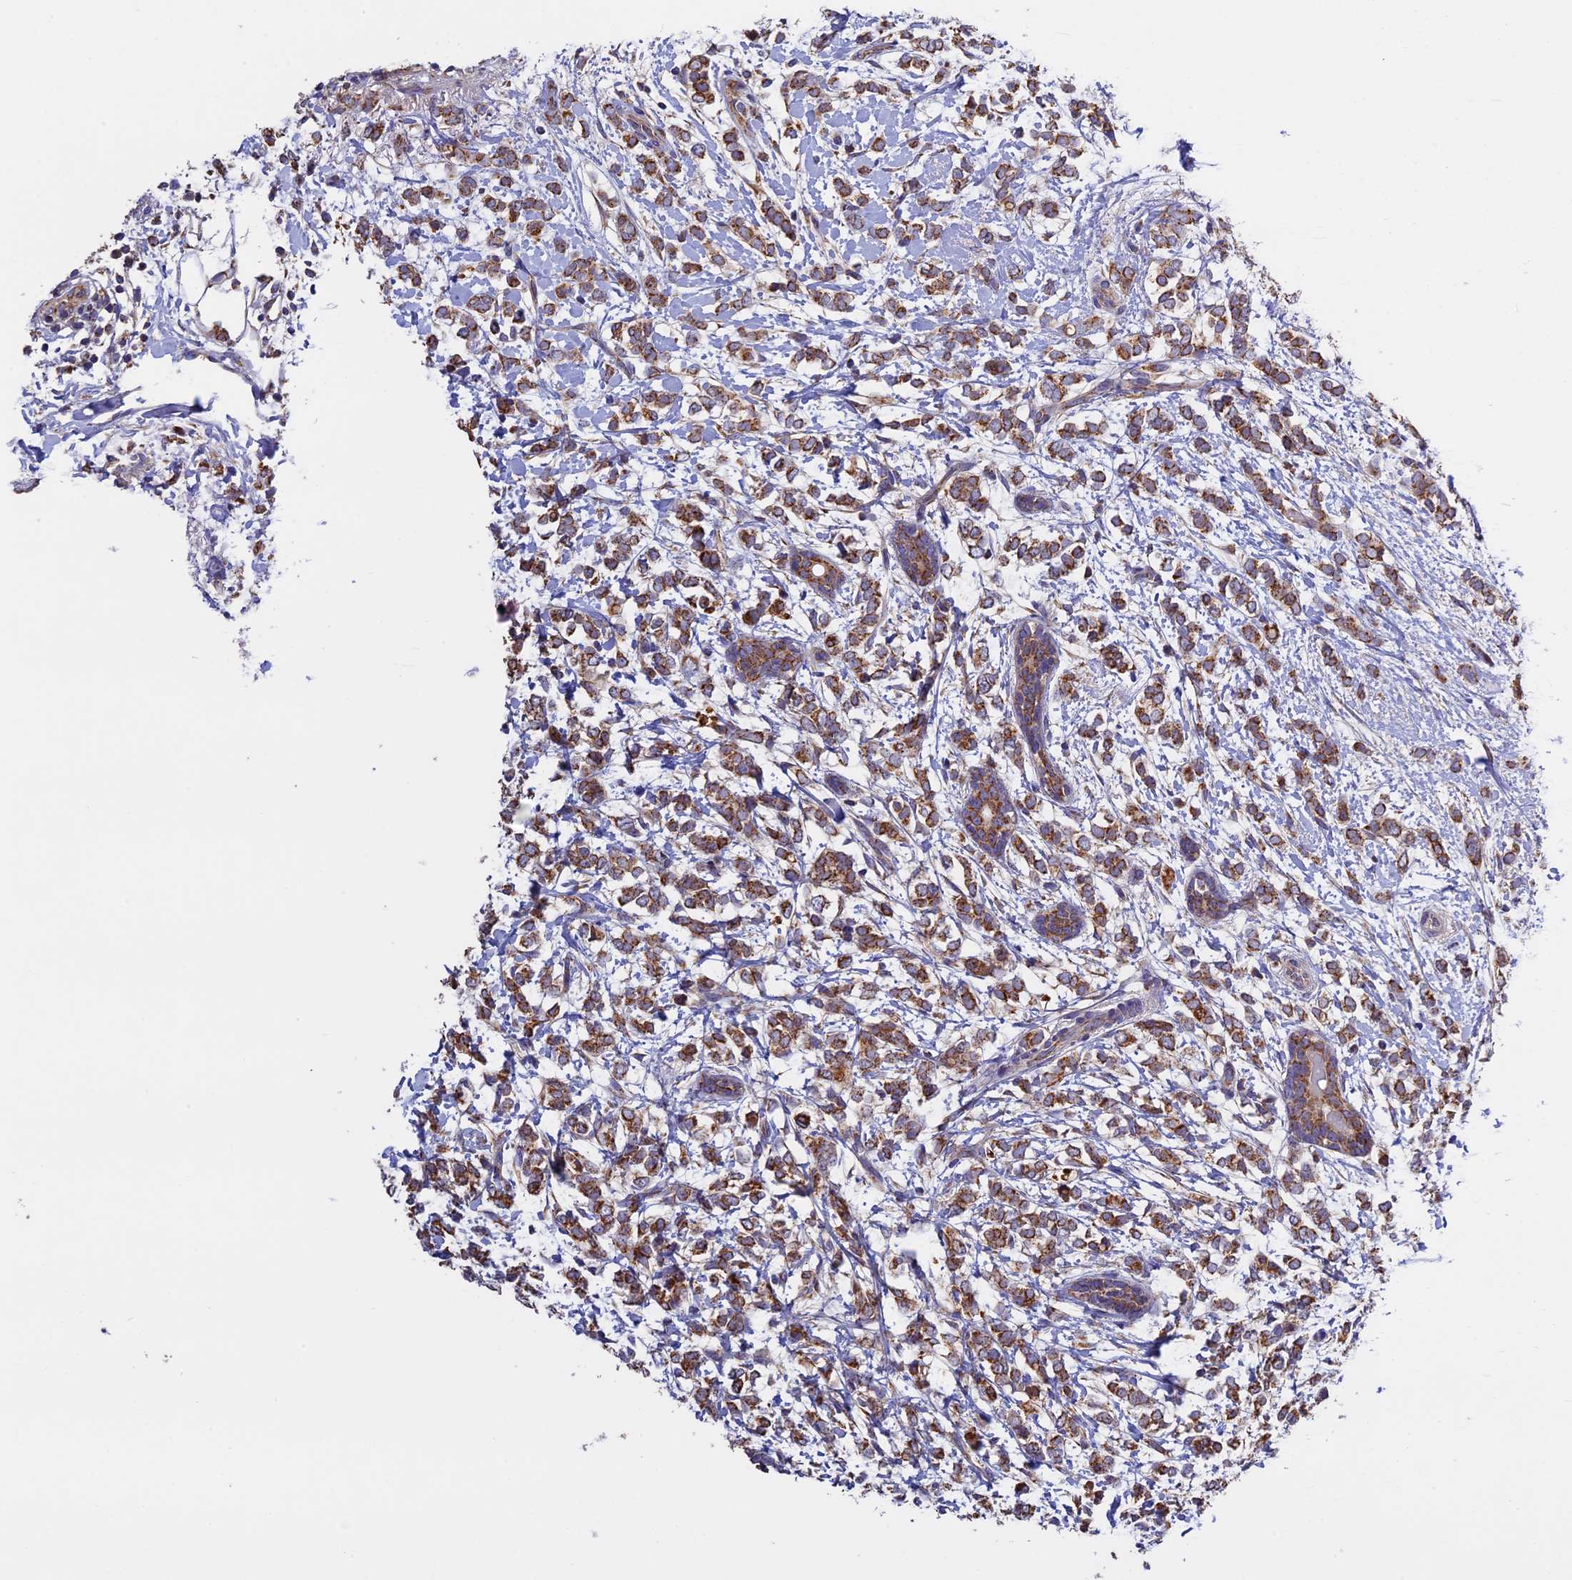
{"staining": {"intensity": "strong", "quantity": ">75%", "location": "cytoplasmic/membranous"}, "tissue": "breast cancer", "cell_type": "Tumor cells", "image_type": "cancer", "snomed": [{"axis": "morphology", "description": "Normal tissue, NOS"}, {"axis": "morphology", "description": "Lobular carcinoma"}, {"axis": "topography", "description": "Breast"}], "caption": "The immunohistochemical stain labels strong cytoplasmic/membranous staining in tumor cells of breast lobular carcinoma tissue.", "gene": "OCEL1", "patient": {"sex": "female", "age": 47}}